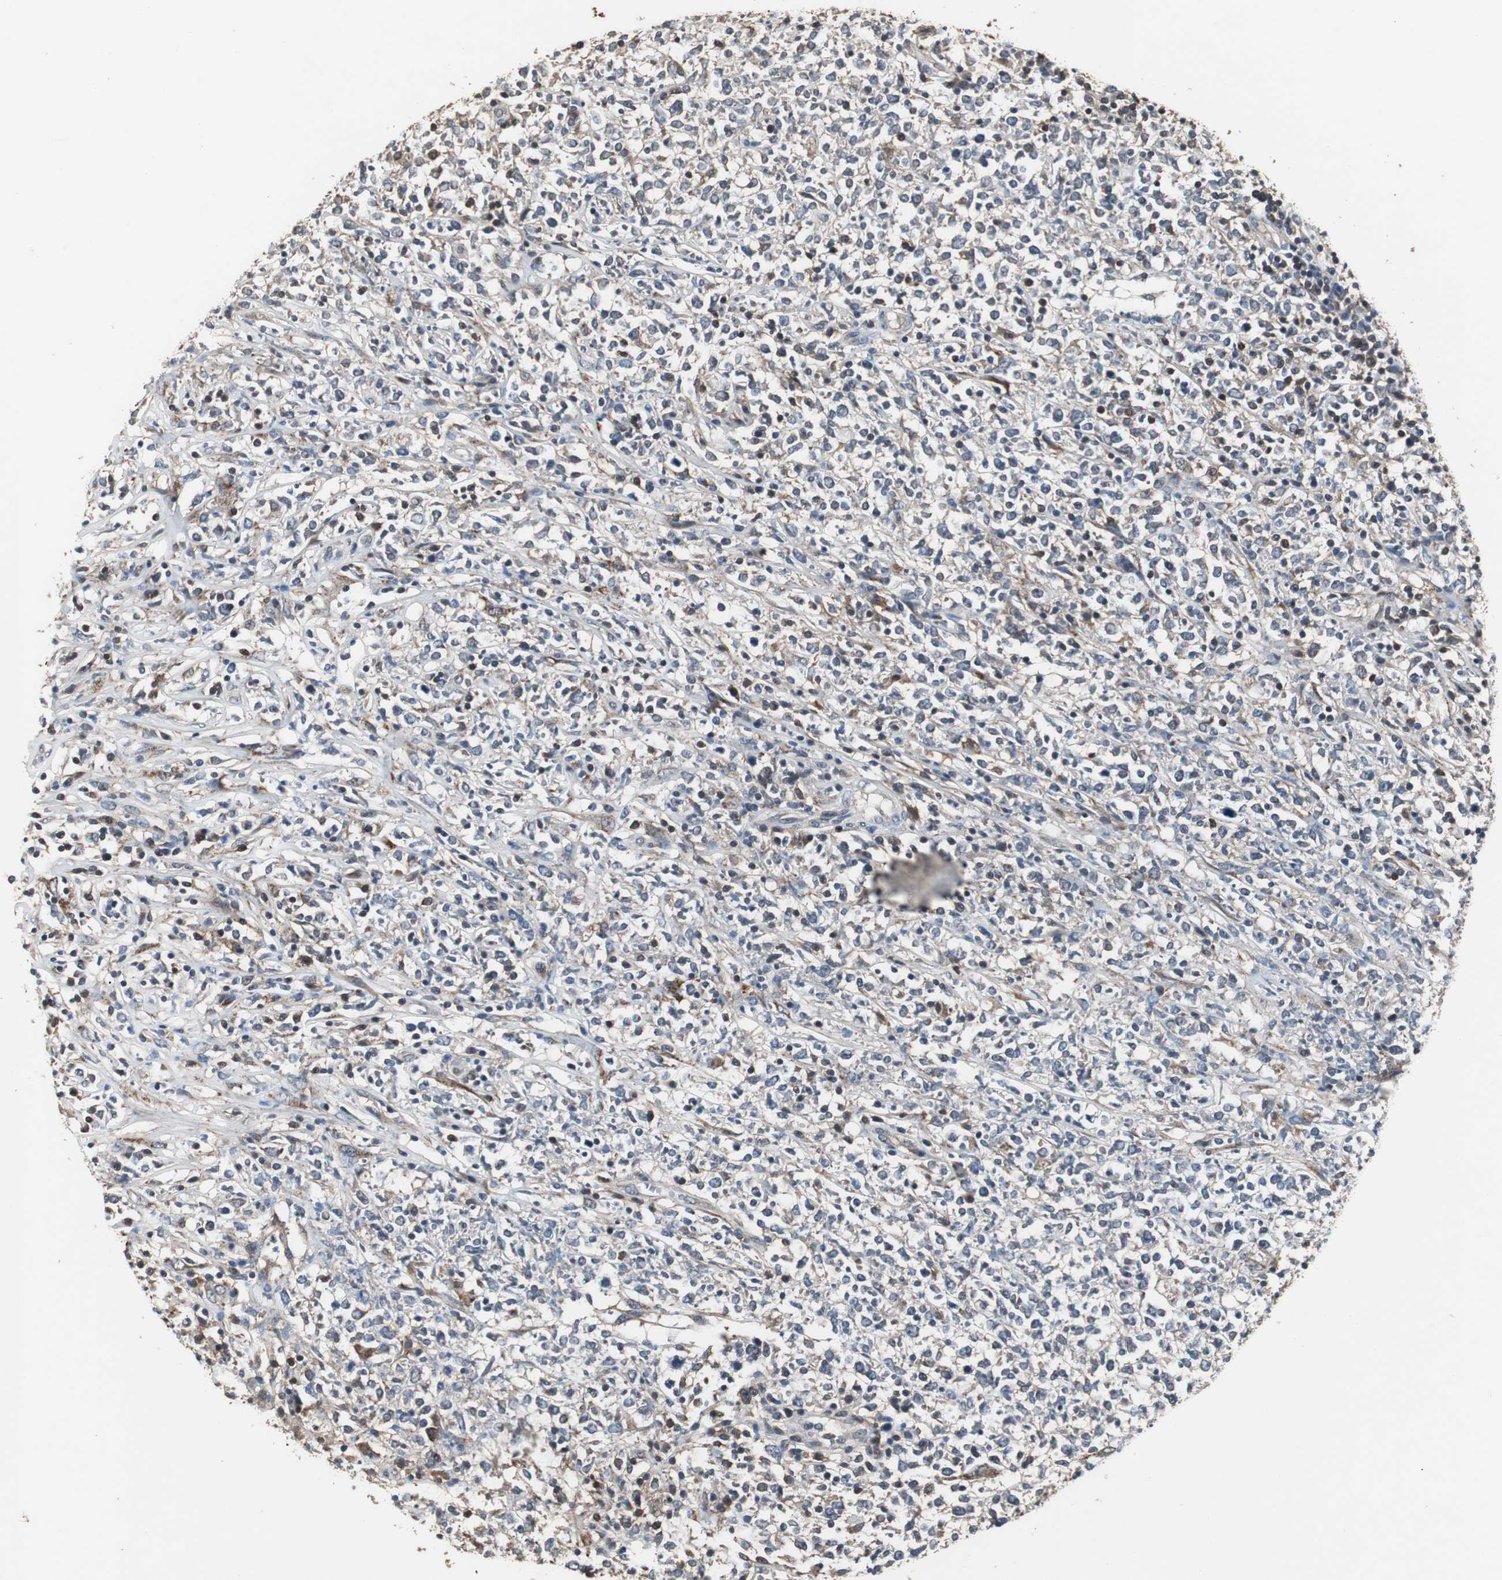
{"staining": {"intensity": "moderate", "quantity": "25%-75%", "location": "cytoplasmic/membranous"}, "tissue": "lymphoma", "cell_type": "Tumor cells", "image_type": "cancer", "snomed": [{"axis": "morphology", "description": "Malignant lymphoma, non-Hodgkin's type, High grade"}, {"axis": "topography", "description": "Lymph node"}], "caption": "A brown stain shows moderate cytoplasmic/membranous expression of a protein in human lymphoma tumor cells.", "gene": "ZSCAN22", "patient": {"sex": "female", "age": 84}}